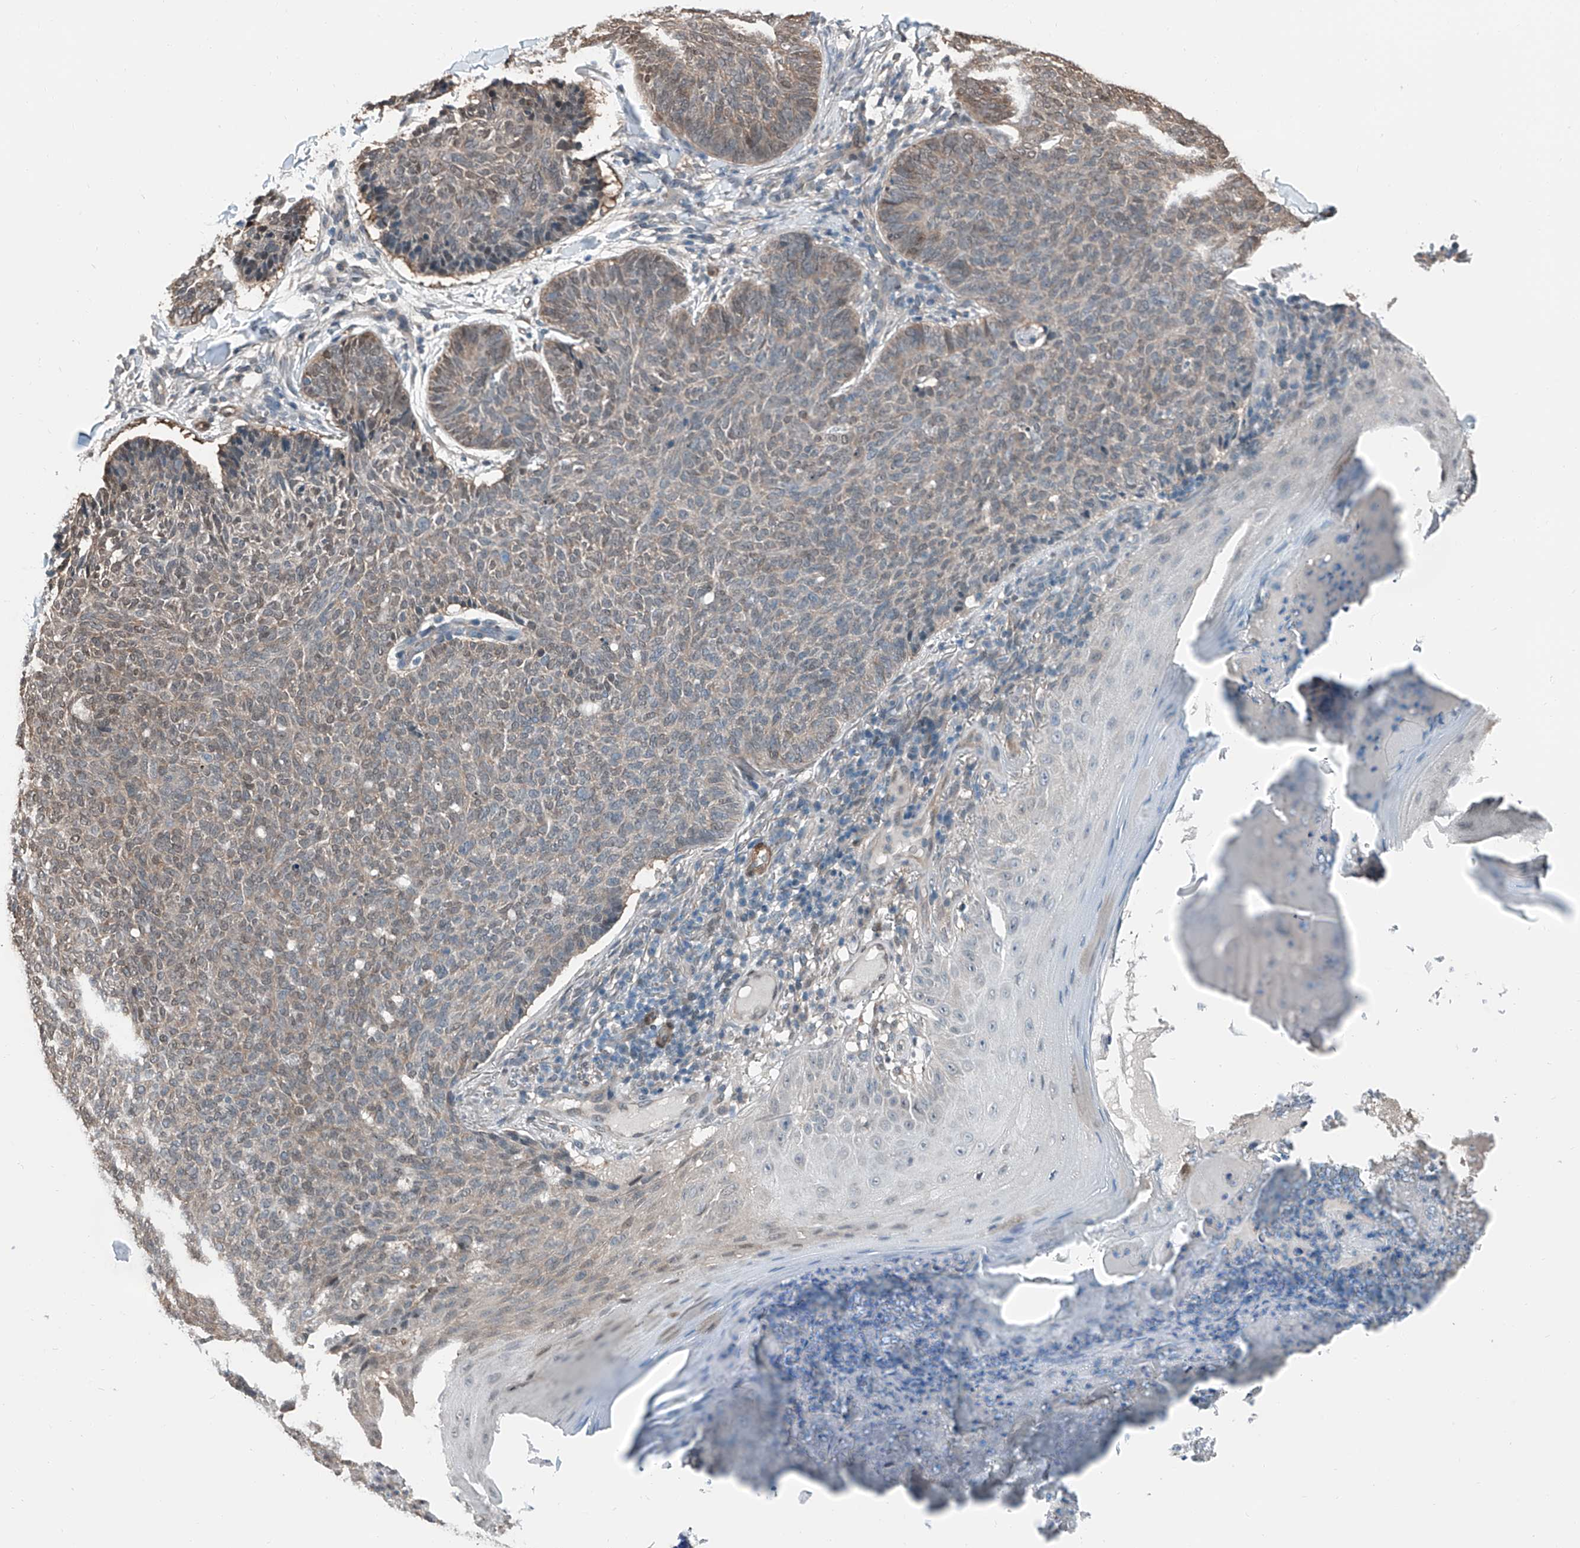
{"staining": {"intensity": "weak", "quantity": ">75%", "location": "cytoplasmic/membranous,nuclear"}, "tissue": "skin cancer", "cell_type": "Tumor cells", "image_type": "cancer", "snomed": [{"axis": "morphology", "description": "Normal tissue, NOS"}, {"axis": "morphology", "description": "Basal cell carcinoma"}, {"axis": "topography", "description": "Skin"}], "caption": "Protein expression analysis of human skin basal cell carcinoma reveals weak cytoplasmic/membranous and nuclear positivity in approximately >75% of tumor cells. (Stains: DAB (3,3'-diaminobenzidine) in brown, nuclei in blue, Microscopy: brightfield microscopy at high magnification).", "gene": "HSPA6", "patient": {"sex": "male", "age": 50}}